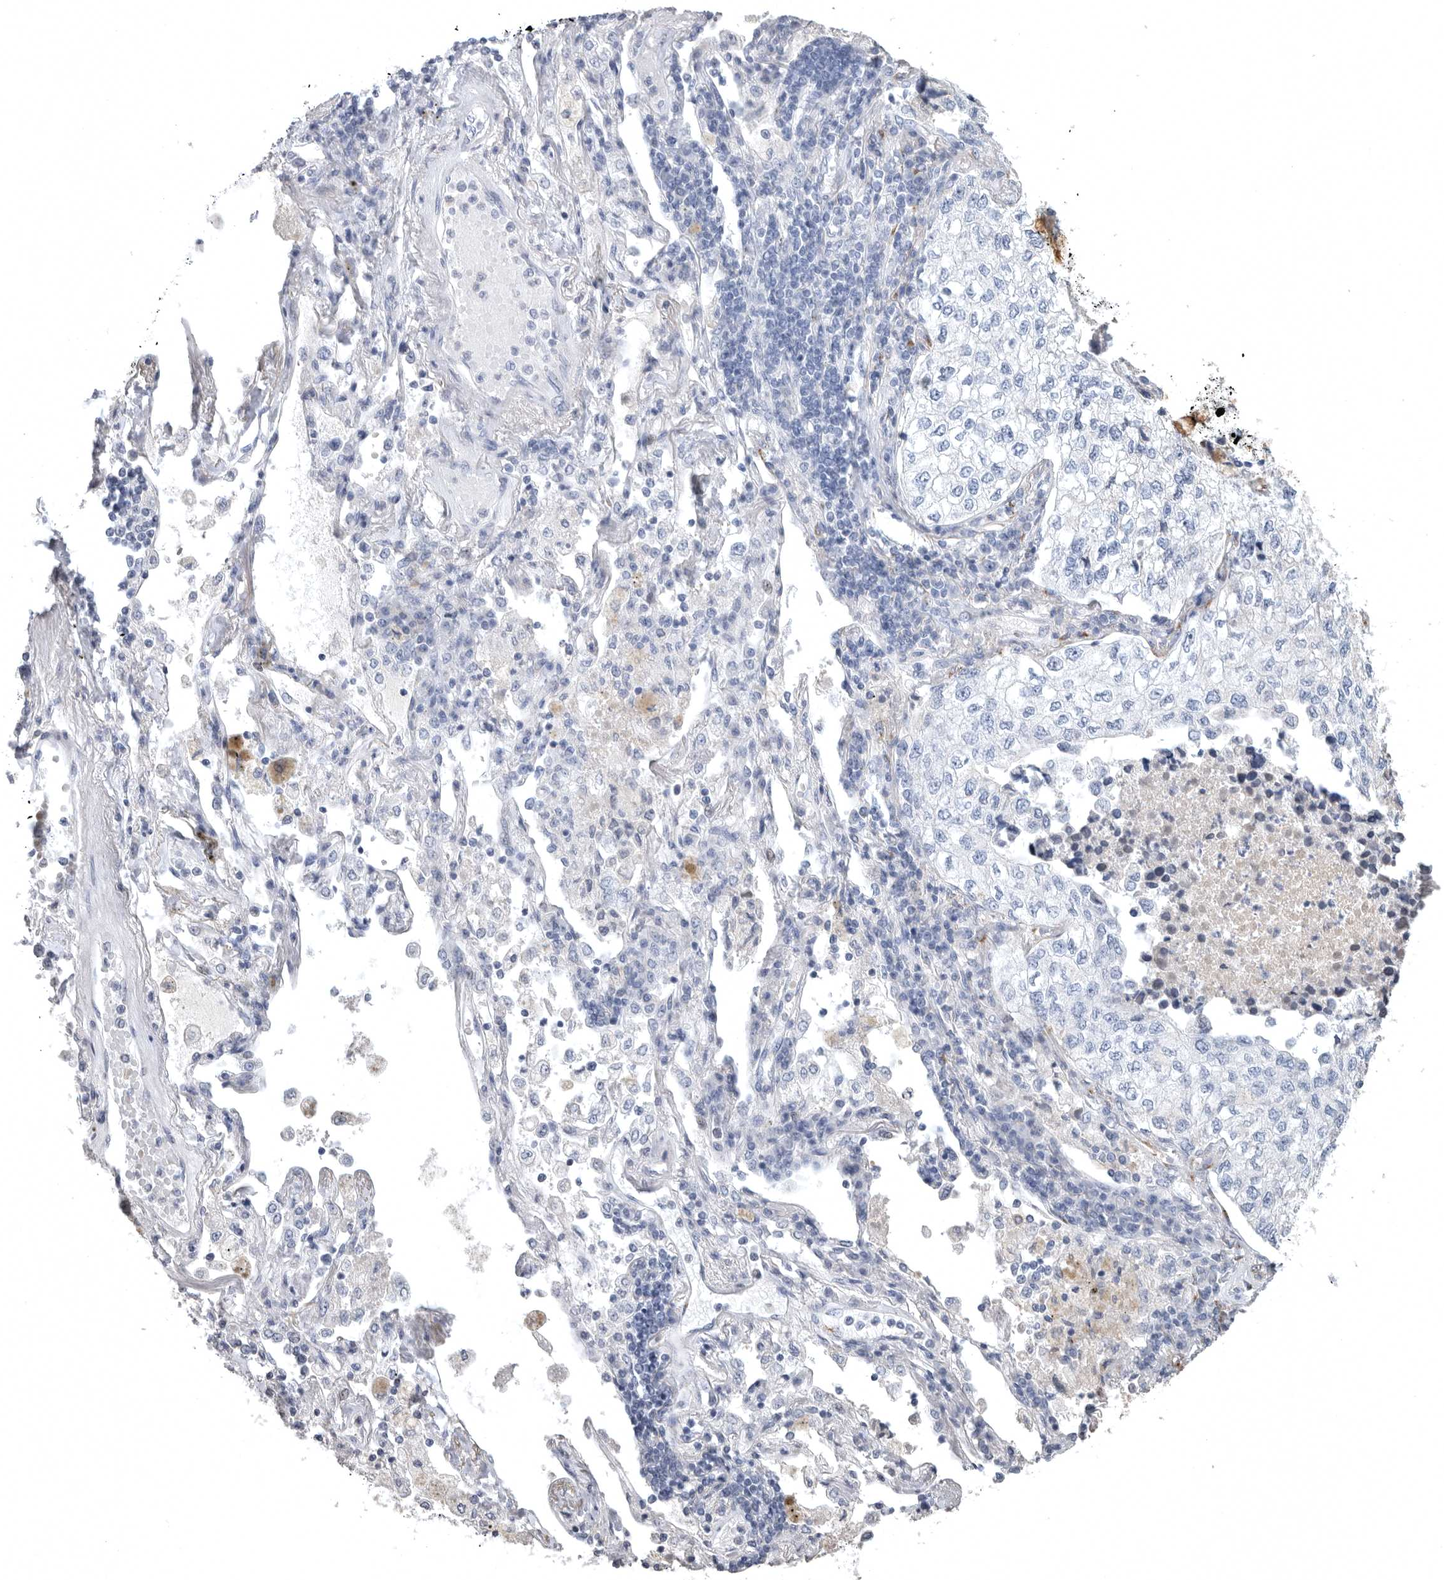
{"staining": {"intensity": "negative", "quantity": "none", "location": "none"}, "tissue": "lung cancer", "cell_type": "Tumor cells", "image_type": "cancer", "snomed": [{"axis": "morphology", "description": "Adenocarcinoma, NOS"}, {"axis": "topography", "description": "Lung"}], "caption": "DAB immunohistochemical staining of adenocarcinoma (lung) demonstrates no significant staining in tumor cells. Nuclei are stained in blue.", "gene": "TIMP1", "patient": {"sex": "male", "age": 63}}